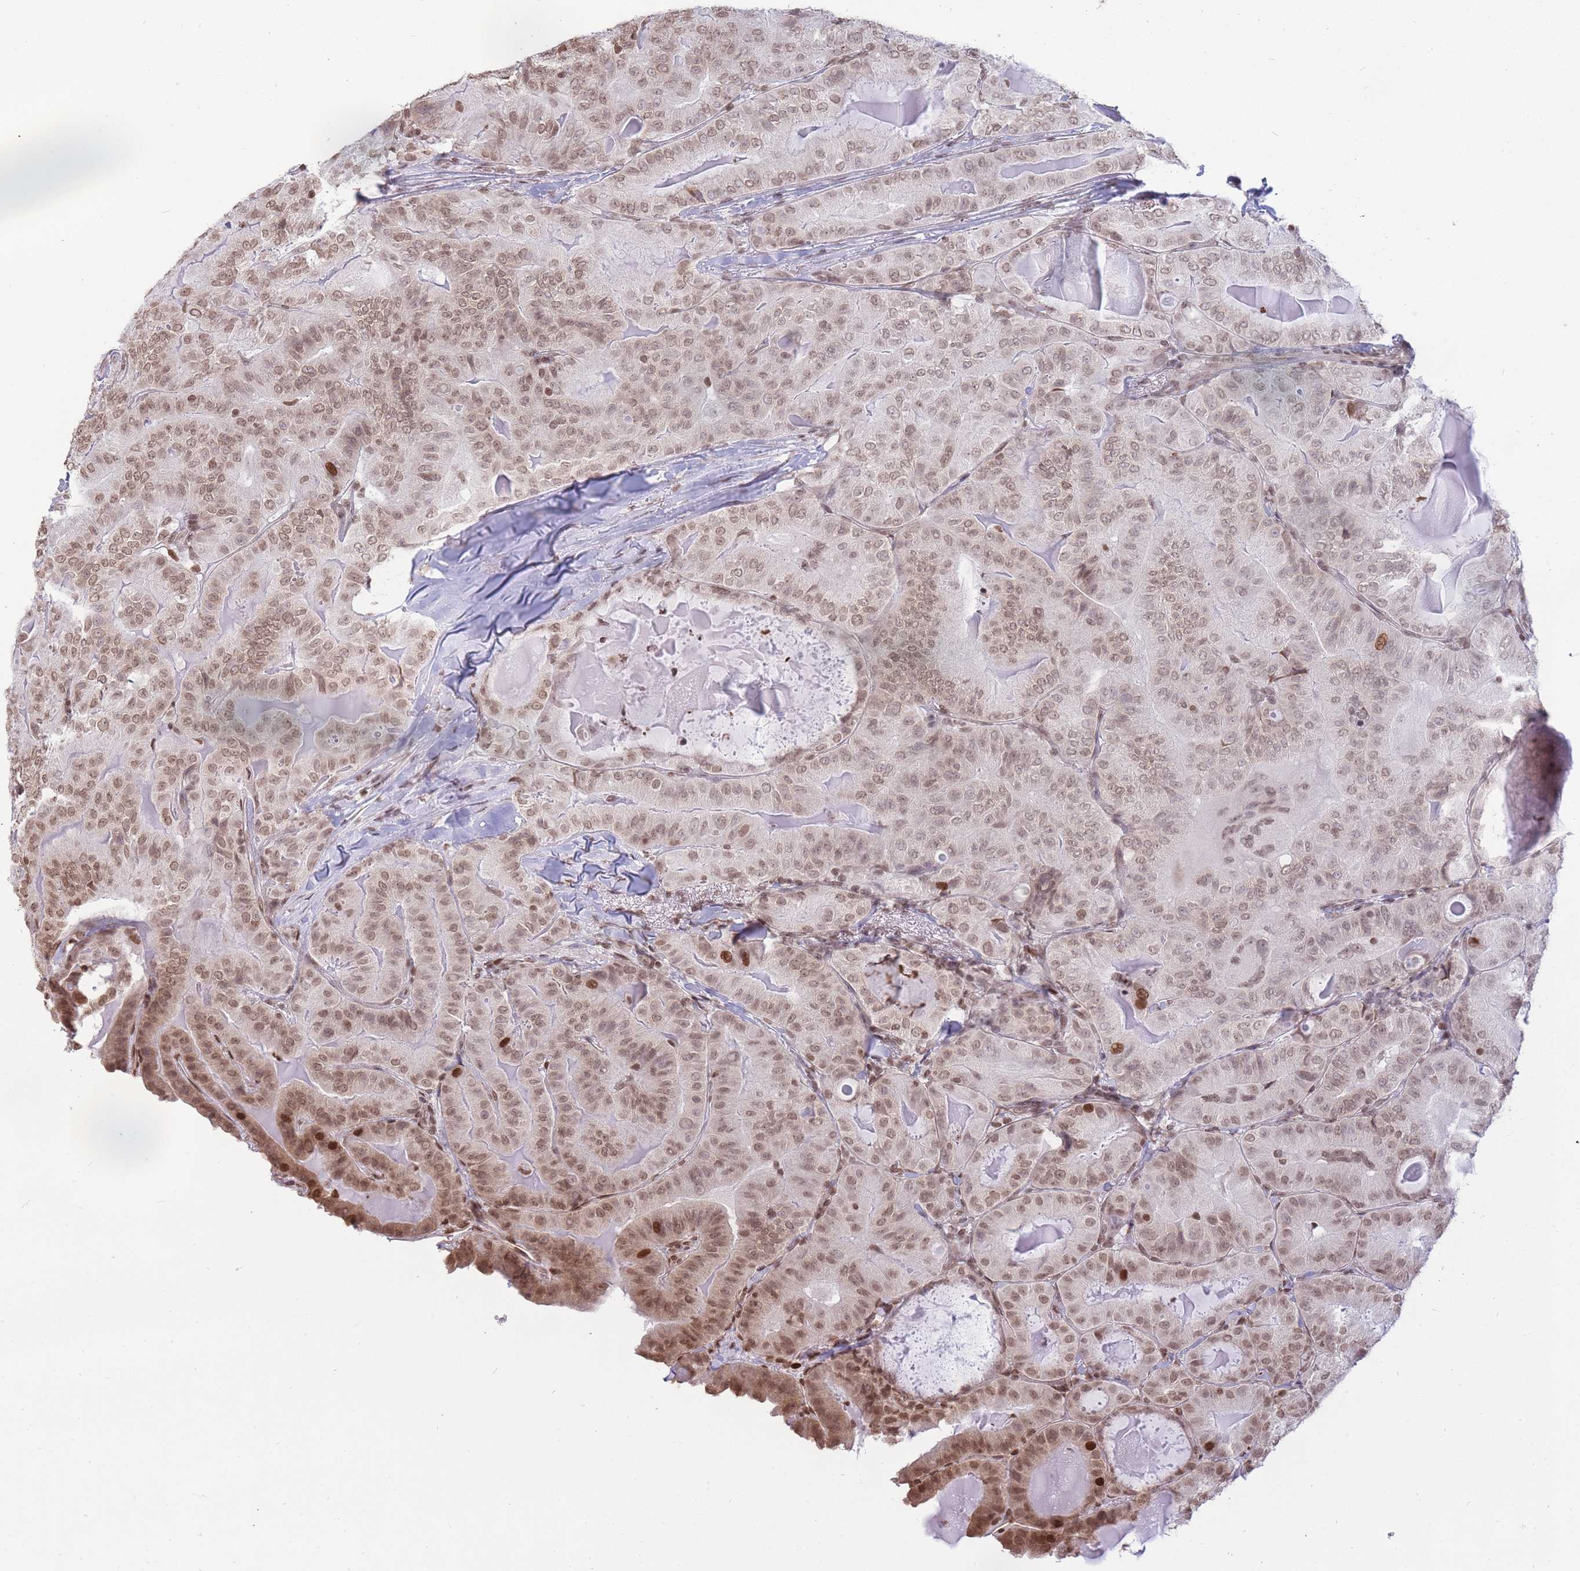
{"staining": {"intensity": "moderate", "quantity": ">75%", "location": "nuclear"}, "tissue": "thyroid cancer", "cell_type": "Tumor cells", "image_type": "cancer", "snomed": [{"axis": "morphology", "description": "Papillary adenocarcinoma, NOS"}, {"axis": "topography", "description": "Thyroid gland"}], "caption": "Thyroid papillary adenocarcinoma tissue displays moderate nuclear expression in about >75% of tumor cells, visualized by immunohistochemistry. The staining was performed using DAB (3,3'-diaminobenzidine), with brown indicating positive protein expression. Nuclei are stained blue with hematoxylin.", "gene": "SHISAL1", "patient": {"sex": "female", "age": 68}}